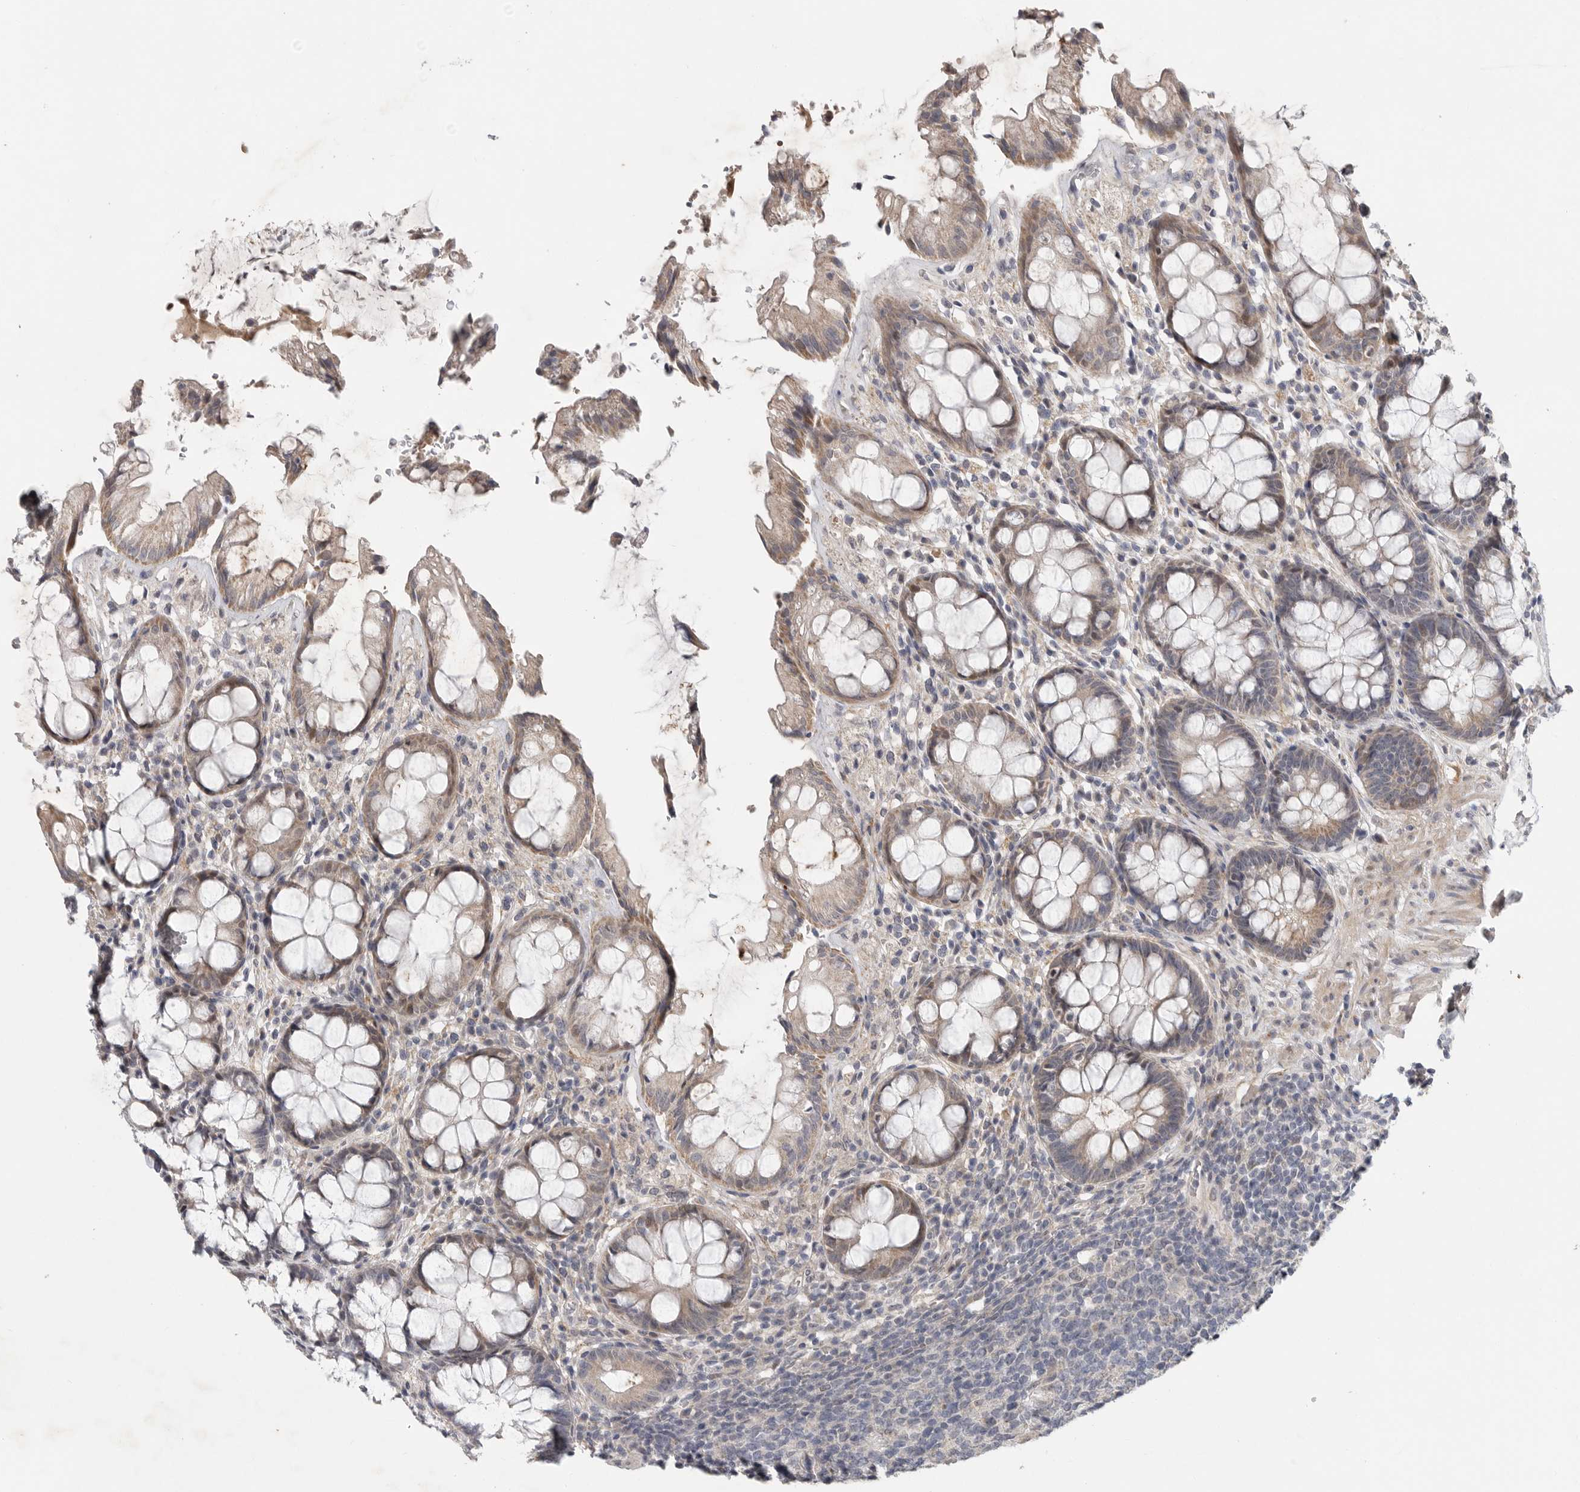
{"staining": {"intensity": "moderate", "quantity": "25%-75%", "location": "cytoplasmic/membranous"}, "tissue": "rectum", "cell_type": "Glandular cells", "image_type": "normal", "snomed": [{"axis": "morphology", "description": "Normal tissue, NOS"}, {"axis": "topography", "description": "Rectum"}], "caption": "The immunohistochemical stain shows moderate cytoplasmic/membranous positivity in glandular cells of unremarkable rectum.", "gene": "FBXO43", "patient": {"sex": "male", "age": 64}}